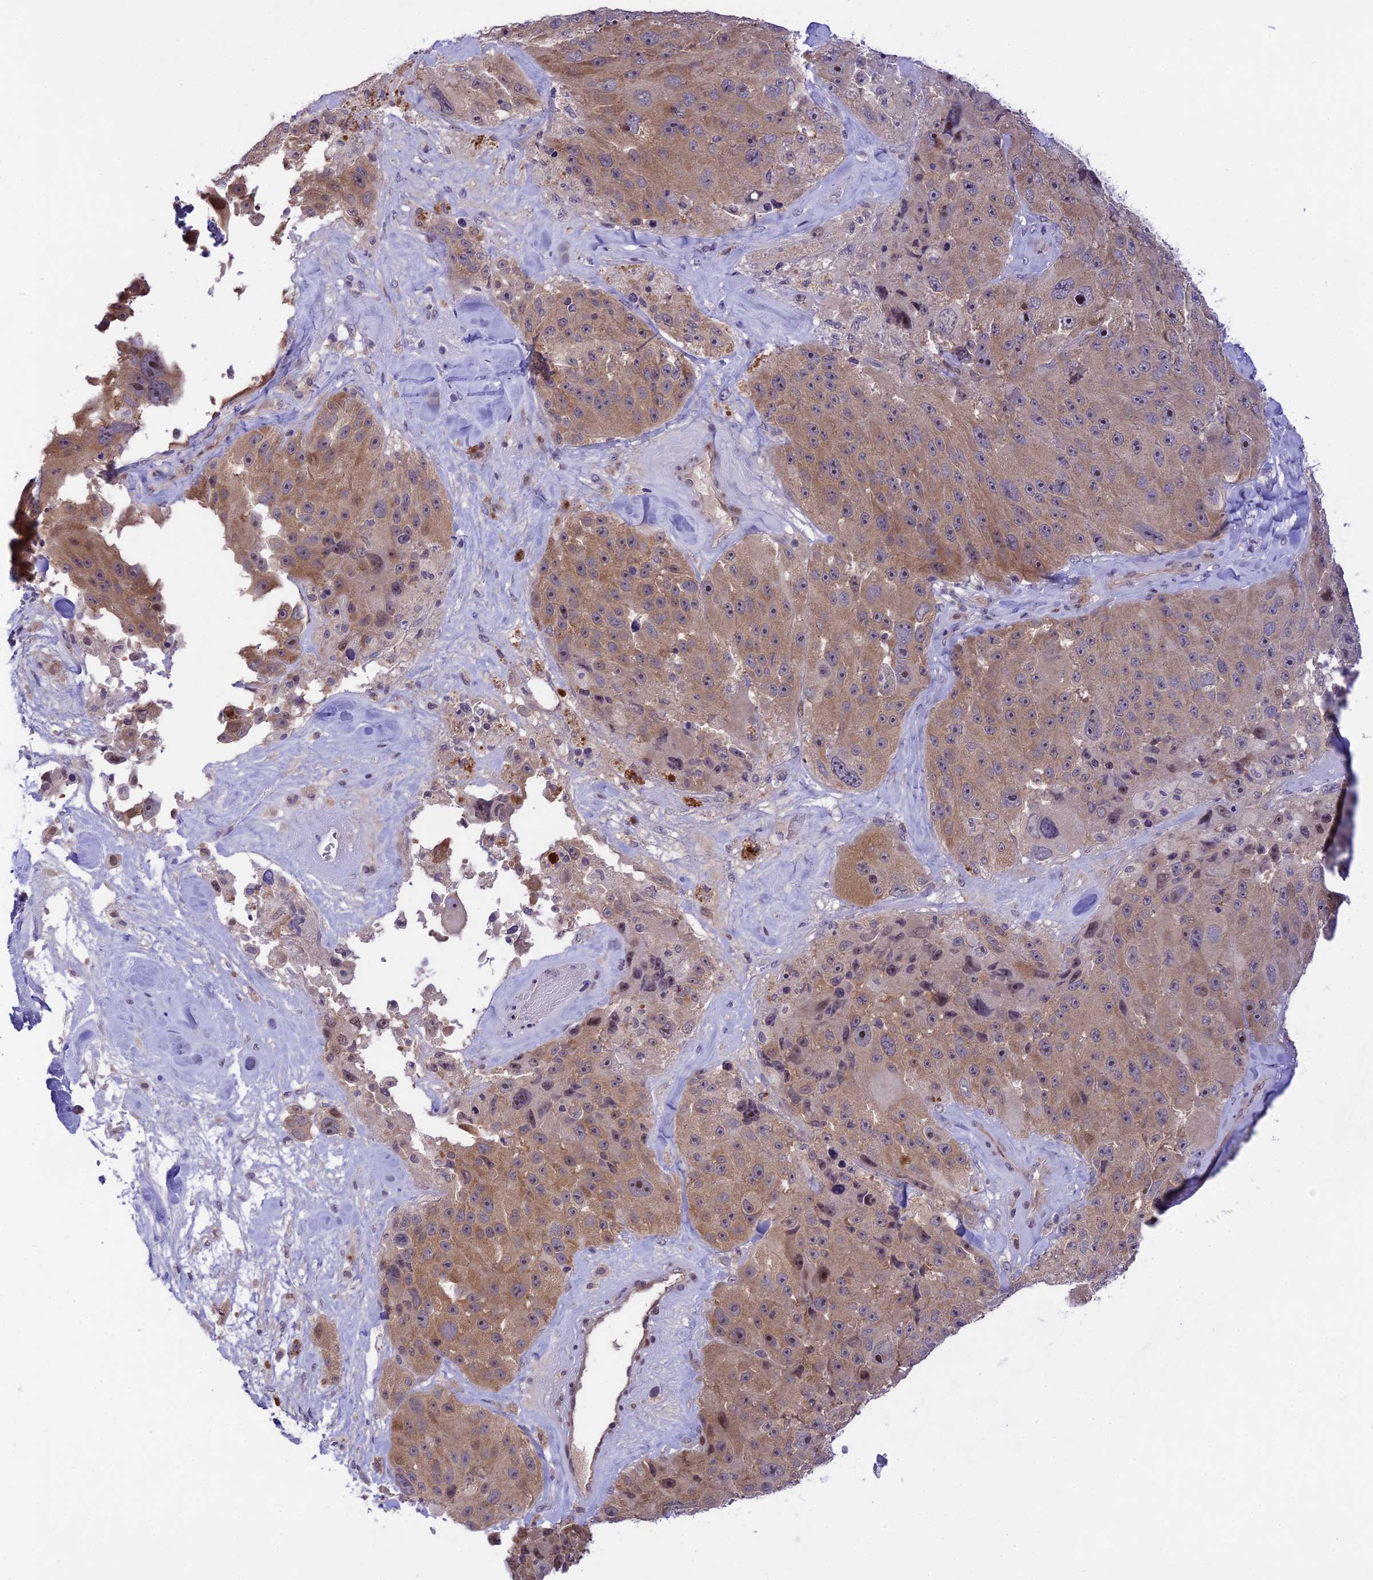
{"staining": {"intensity": "moderate", "quantity": ">75%", "location": "cytoplasmic/membranous"}, "tissue": "melanoma", "cell_type": "Tumor cells", "image_type": "cancer", "snomed": [{"axis": "morphology", "description": "Malignant melanoma, Metastatic site"}, {"axis": "topography", "description": "Lymph node"}], "caption": "There is medium levels of moderate cytoplasmic/membranous expression in tumor cells of malignant melanoma (metastatic site), as demonstrated by immunohistochemical staining (brown color).", "gene": "ZNF837", "patient": {"sex": "male", "age": 62}}